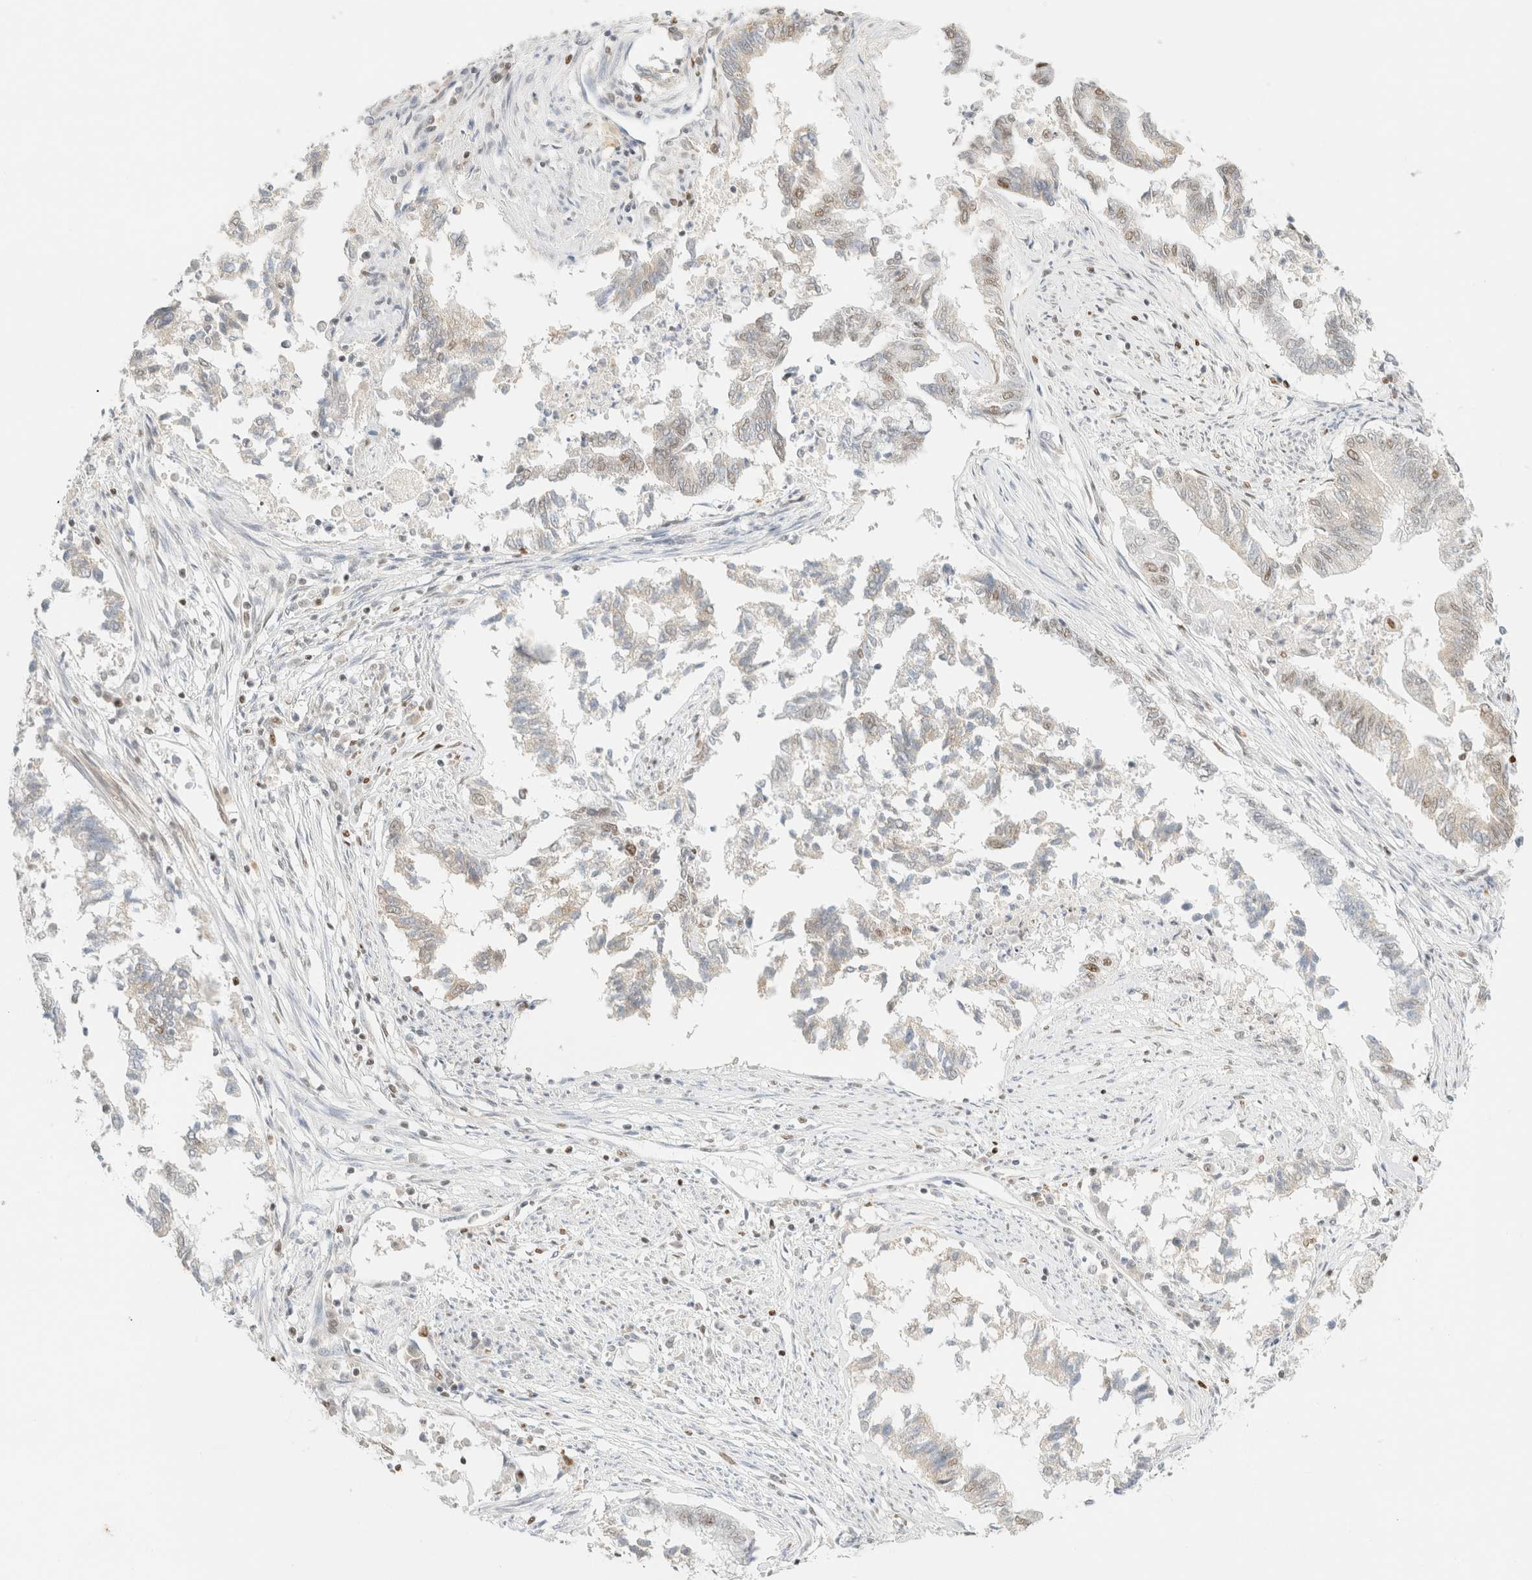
{"staining": {"intensity": "negative", "quantity": "none", "location": "none"}, "tissue": "endometrial cancer", "cell_type": "Tumor cells", "image_type": "cancer", "snomed": [{"axis": "morphology", "description": "Necrosis, NOS"}, {"axis": "morphology", "description": "Adenocarcinoma, NOS"}, {"axis": "topography", "description": "Endometrium"}], "caption": "IHC micrograph of endometrial cancer stained for a protein (brown), which displays no positivity in tumor cells.", "gene": "DDB2", "patient": {"sex": "female", "age": 79}}